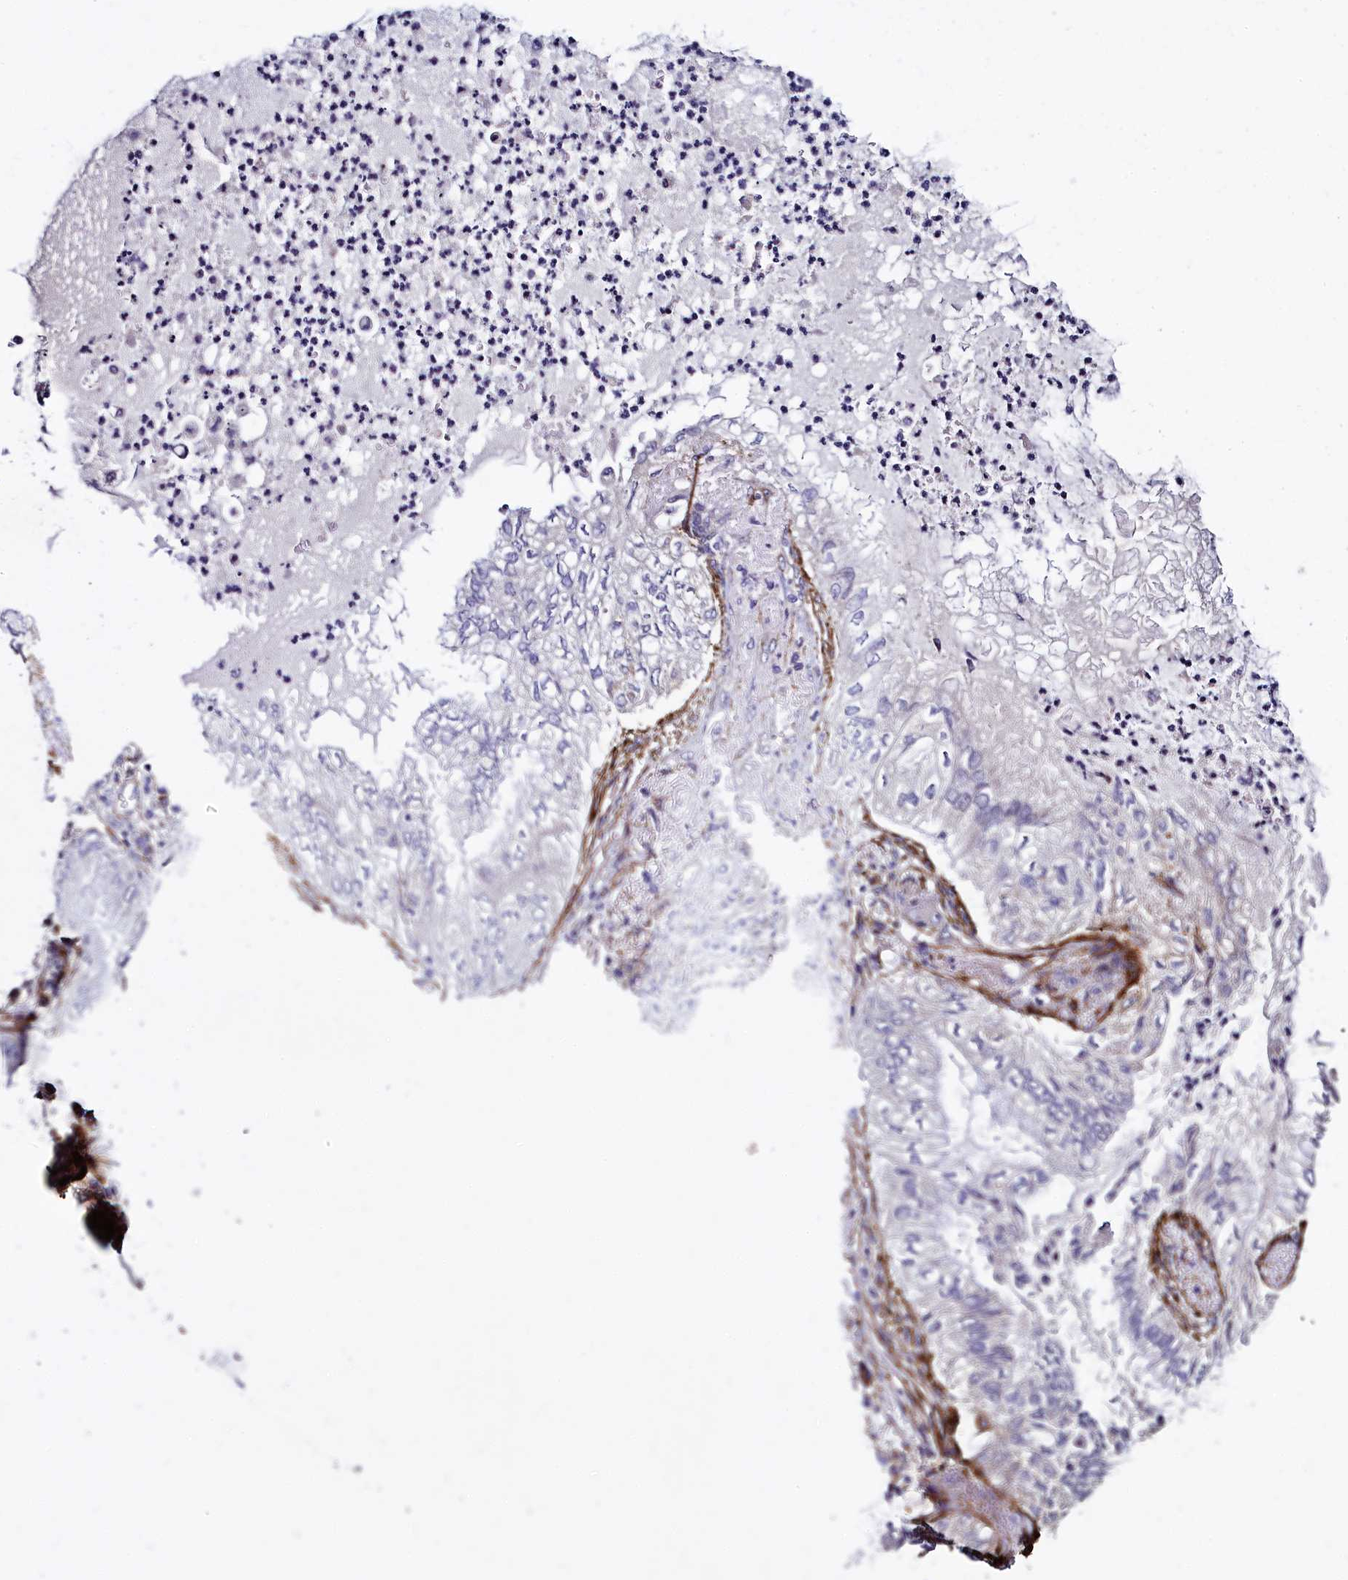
{"staining": {"intensity": "negative", "quantity": "none", "location": "none"}, "tissue": "lung cancer", "cell_type": "Tumor cells", "image_type": "cancer", "snomed": [{"axis": "morphology", "description": "Adenocarcinoma, NOS"}, {"axis": "topography", "description": "Lung"}], "caption": "A micrograph of lung cancer (adenocarcinoma) stained for a protein demonstrates no brown staining in tumor cells.", "gene": "MRC2", "patient": {"sex": "female", "age": 70}}